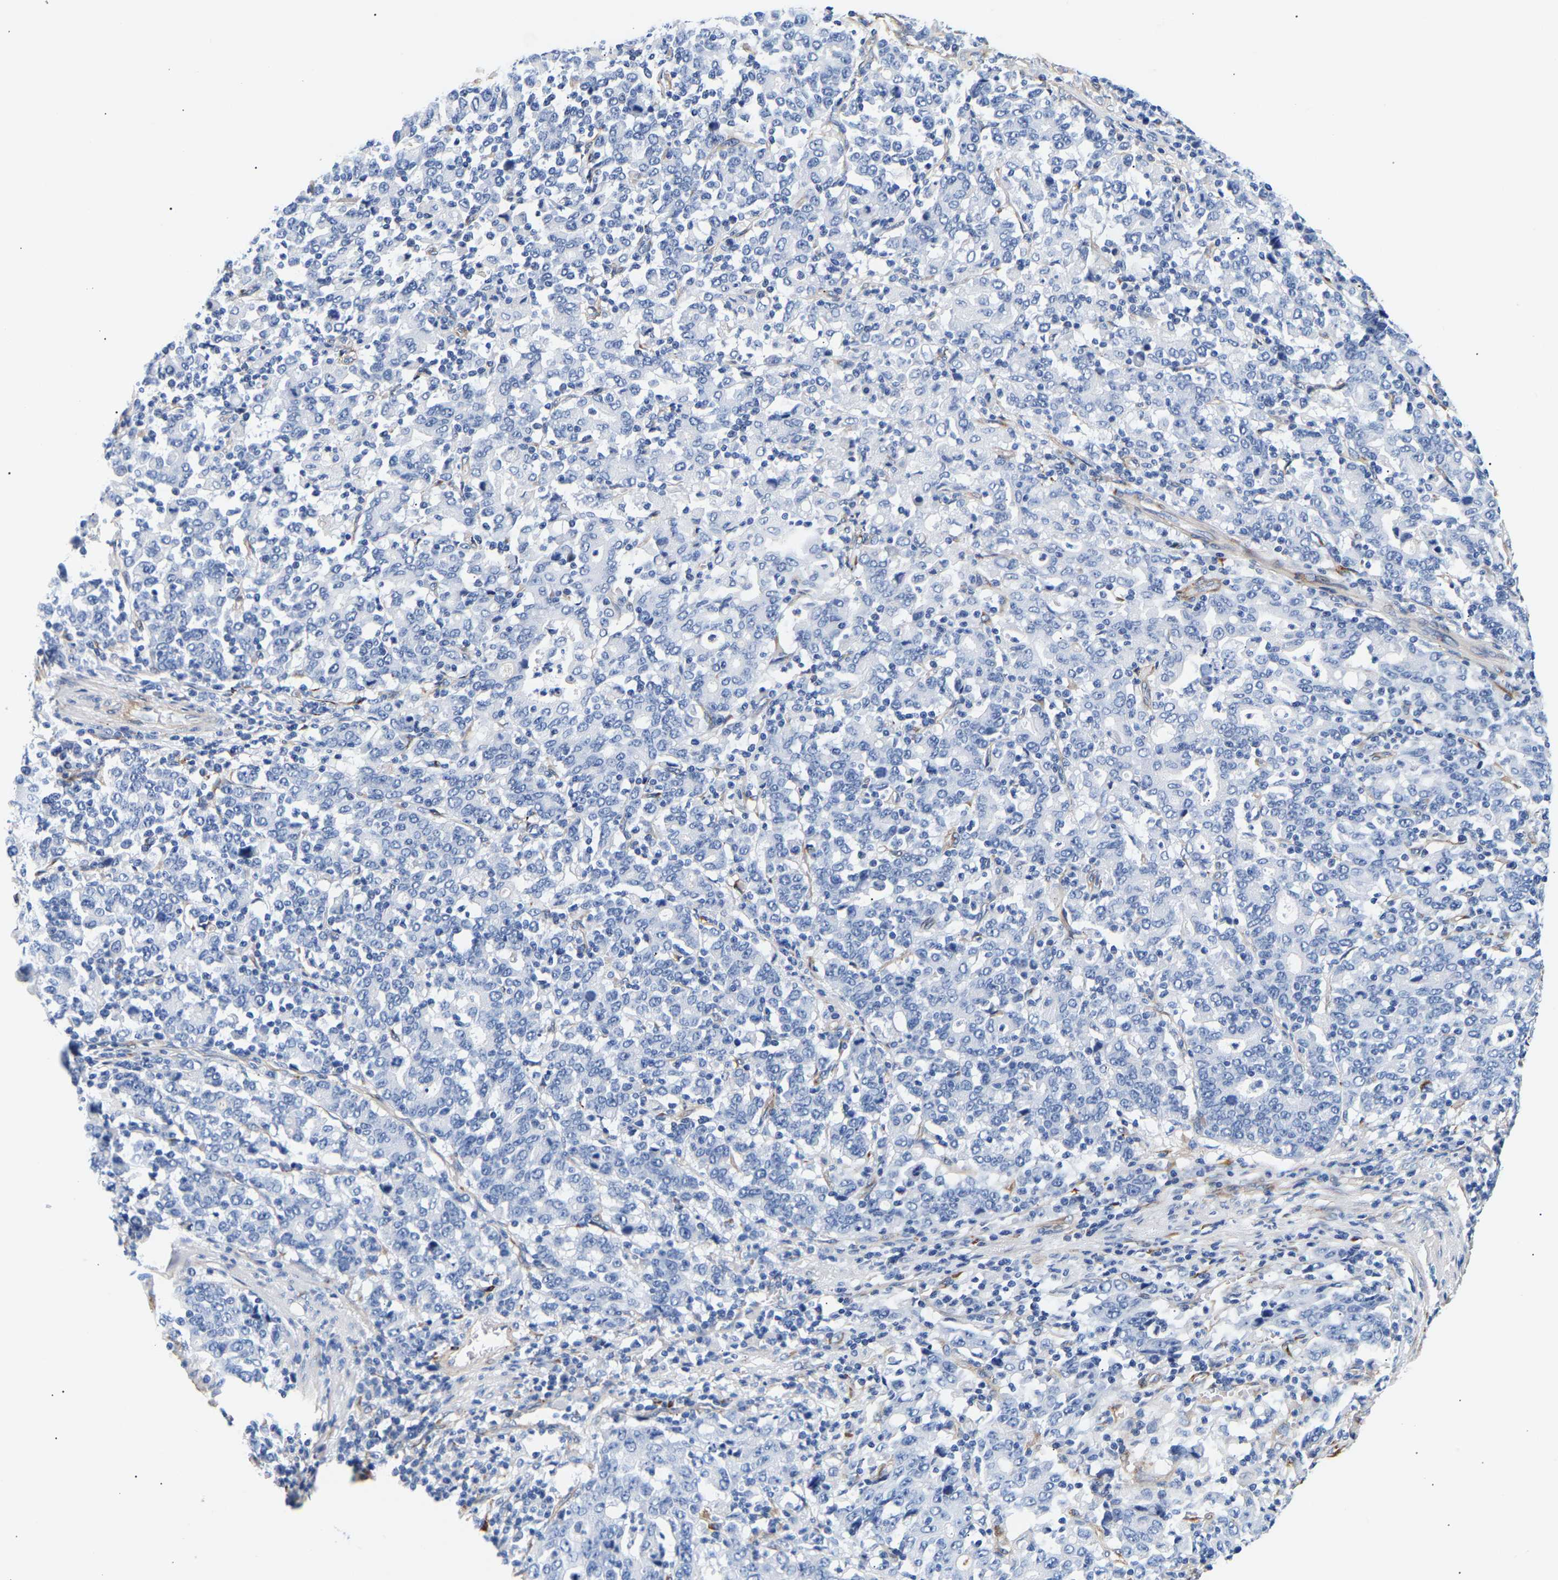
{"staining": {"intensity": "negative", "quantity": "none", "location": "none"}, "tissue": "stomach cancer", "cell_type": "Tumor cells", "image_type": "cancer", "snomed": [{"axis": "morphology", "description": "Adenocarcinoma, NOS"}, {"axis": "topography", "description": "Stomach, upper"}], "caption": "Immunohistochemistry (IHC) image of stomach cancer stained for a protein (brown), which exhibits no expression in tumor cells.", "gene": "IGFBP7", "patient": {"sex": "male", "age": 69}}